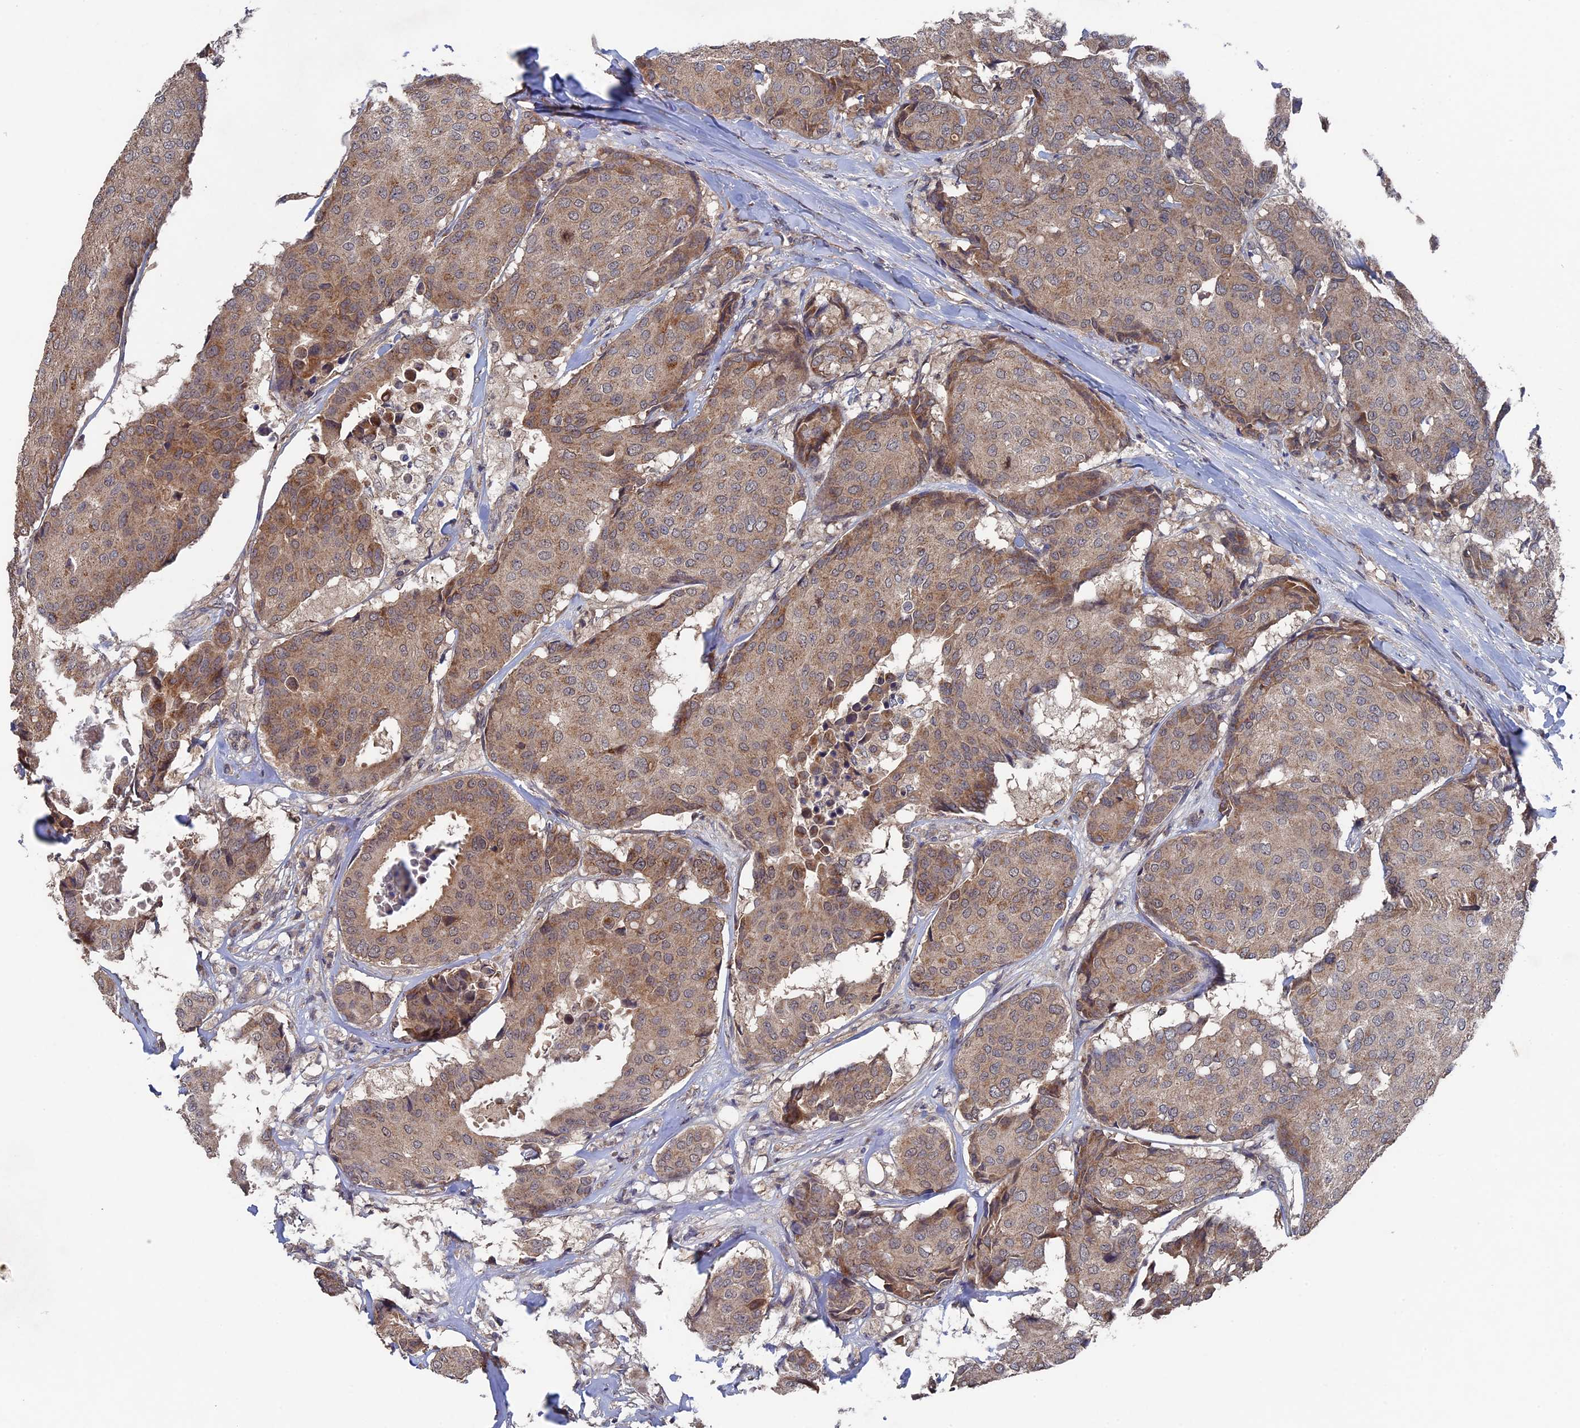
{"staining": {"intensity": "weak", "quantity": ">75%", "location": "cytoplasmic/membranous"}, "tissue": "breast cancer", "cell_type": "Tumor cells", "image_type": "cancer", "snomed": [{"axis": "morphology", "description": "Duct carcinoma"}, {"axis": "topography", "description": "Breast"}], "caption": "High-magnification brightfield microscopy of breast intraductal carcinoma stained with DAB (3,3'-diaminobenzidine) (brown) and counterstained with hematoxylin (blue). tumor cells exhibit weak cytoplasmic/membranous expression is seen in about>75% of cells.", "gene": "RAB15", "patient": {"sex": "female", "age": 75}}